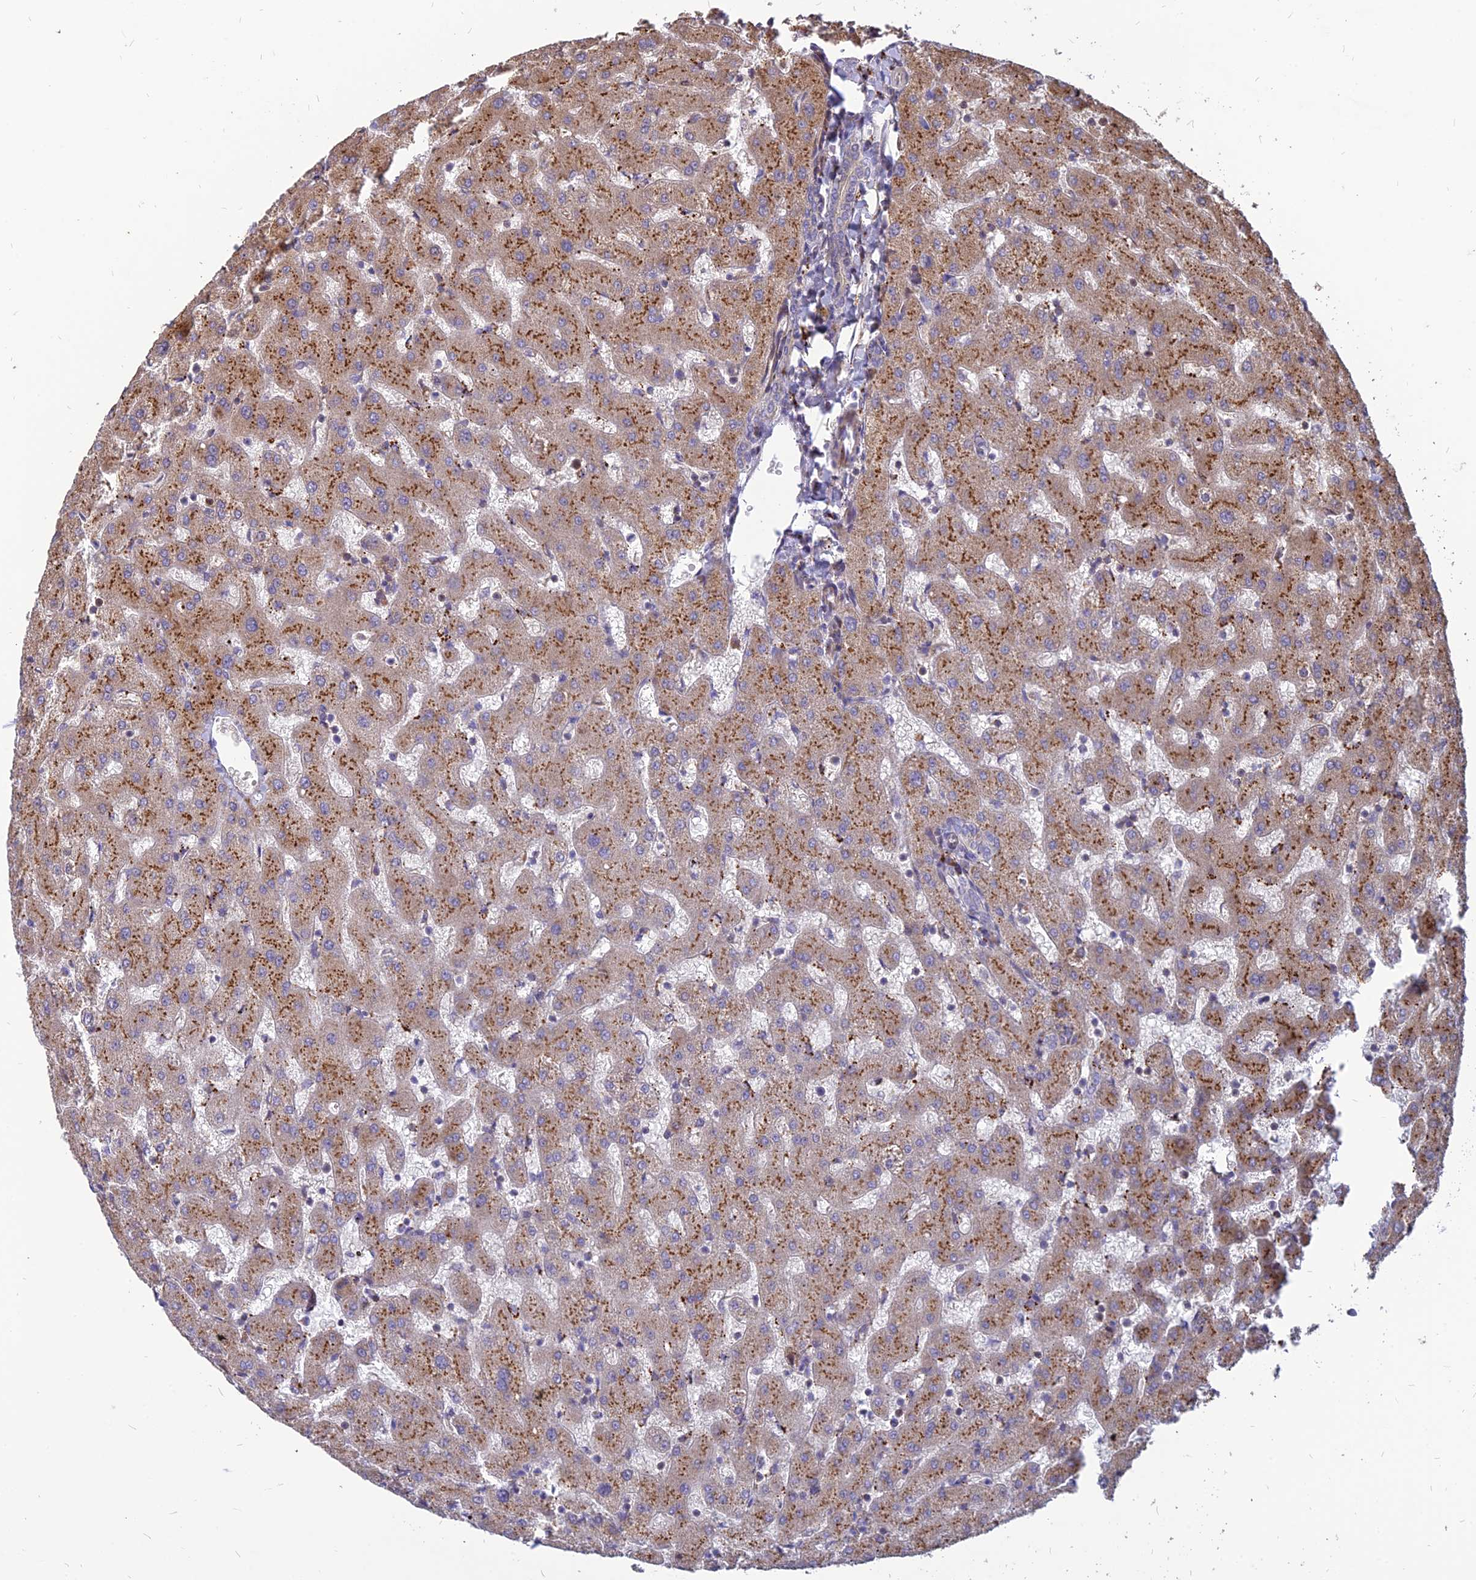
{"staining": {"intensity": "weak", "quantity": "<25%", "location": "cytoplasmic/membranous"}, "tissue": "liver", "cell_type": "Cholangiocytes", "image_type": "normal", "snomed": [{"axis": "morphology", "description": "Normal tissue, NOS"}, {"axis": "topography", "description": "Liver"}], "caption": "This is an immunohistochemistry (IHC) micrograph of normal liver. There is no expression in cholangiocytes.", "gene": "ST3GAL6", "patient": {"sex": "female", "age": 63}}